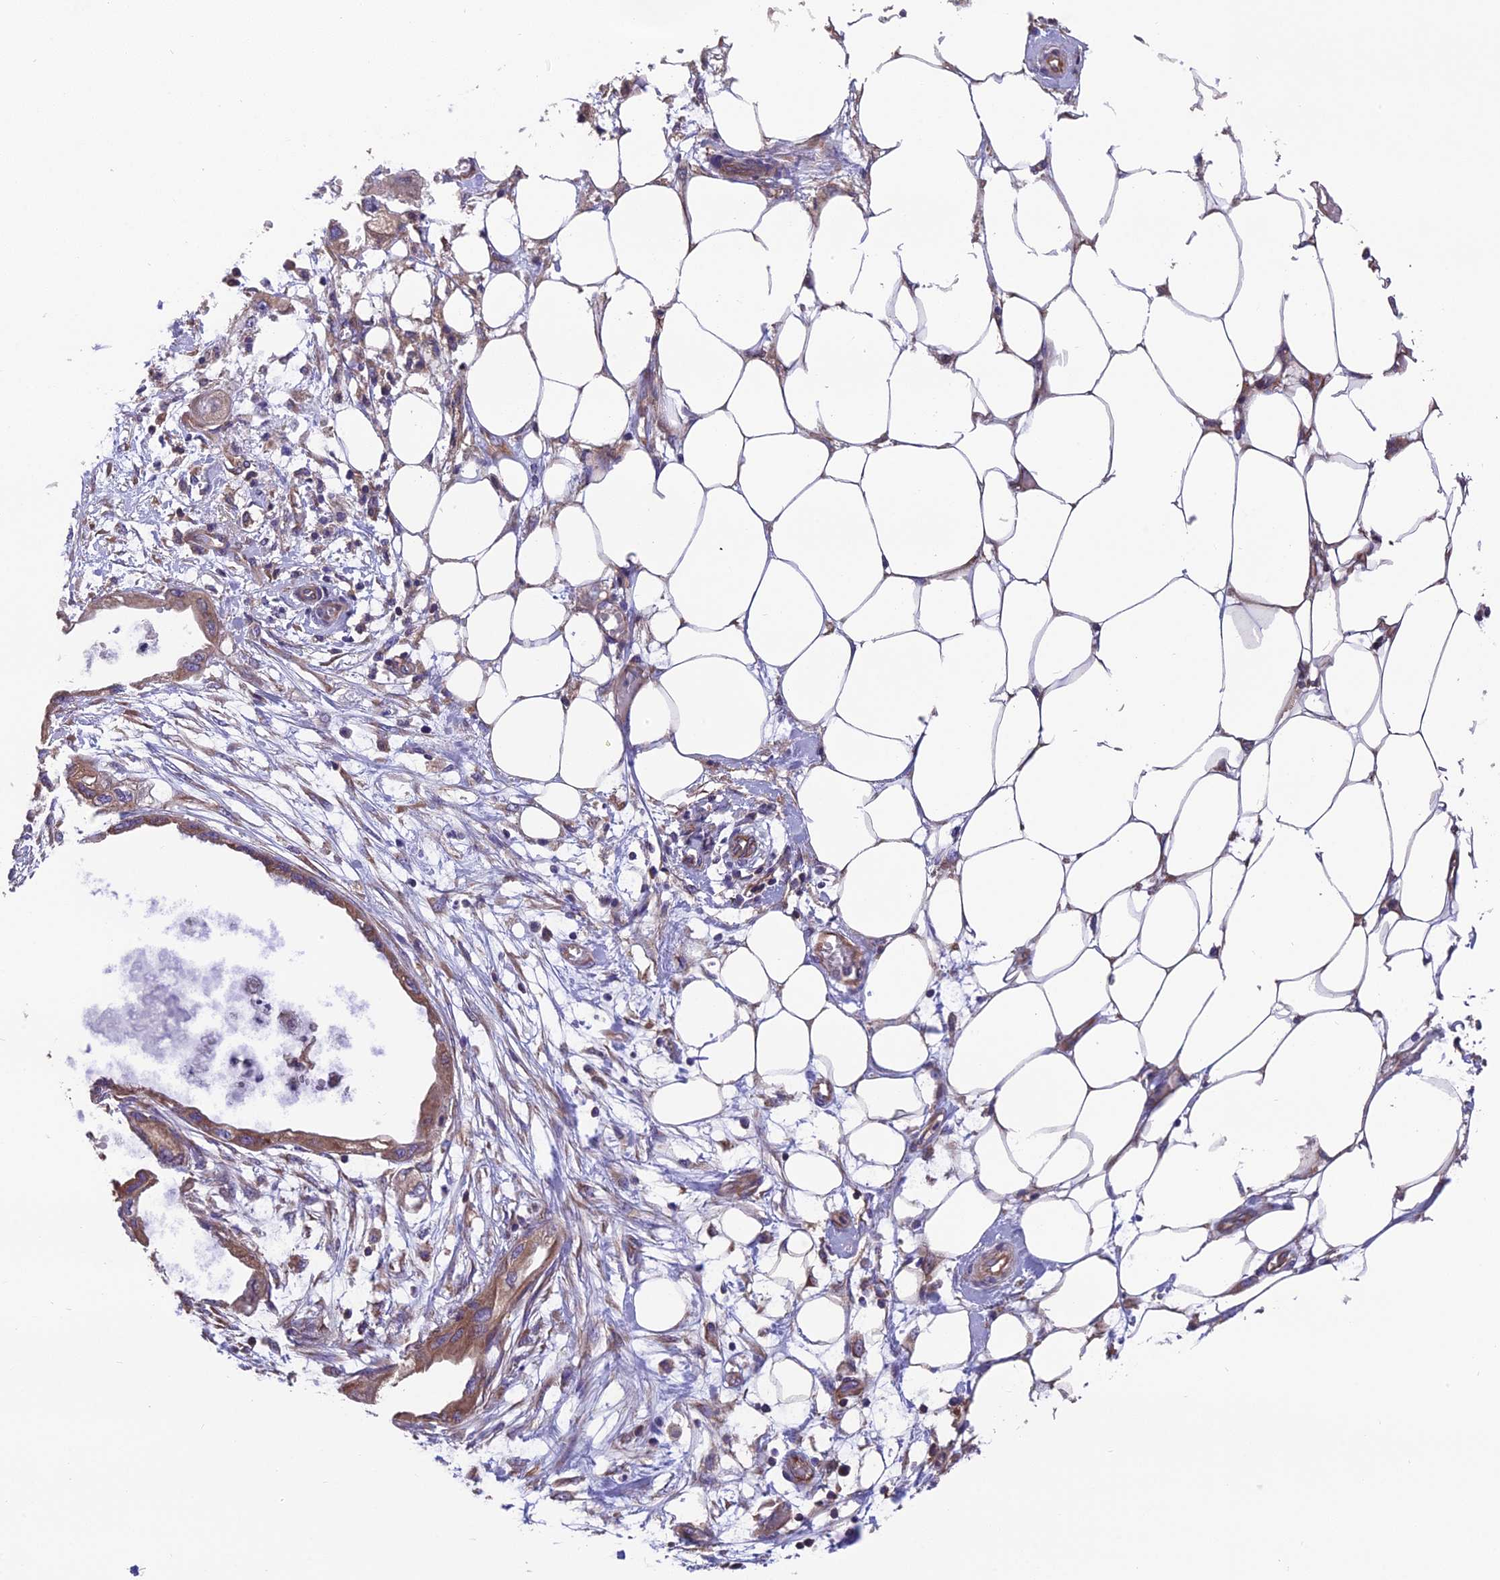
{"staining": {"intensity": "moderate", "quantity": ">75%", "location": "cytoplasmic/membranous"}, "tissue": "endometrial cancer", "cell_type": "Tumor cells", "image_type": "cancer", "snomed": [{"axis": "morphology", "description": "Adenocarcinoma, NOS"}, {"axis": "morphology", "description": "Adenocarcinoma, metastatic, NOS"}, {"axis": "topography", "description": "Adipose tissue"}, {"axis": "topography", "description": "Endometrium"}], "caption": "Endometrial metastatic adenocarcinoma stained with IHC exhibits moderate cytoplasmic/membranous positivity in about >75% of tumor cells. Using DAB (3,3'-diaminobenzidine) (brown) and hematoxylin (blue) stains, captured at high magnification using brightfield microscopy.", "gene": "BLOC1S4", "patient": {"sex": "female", "age": 67}}